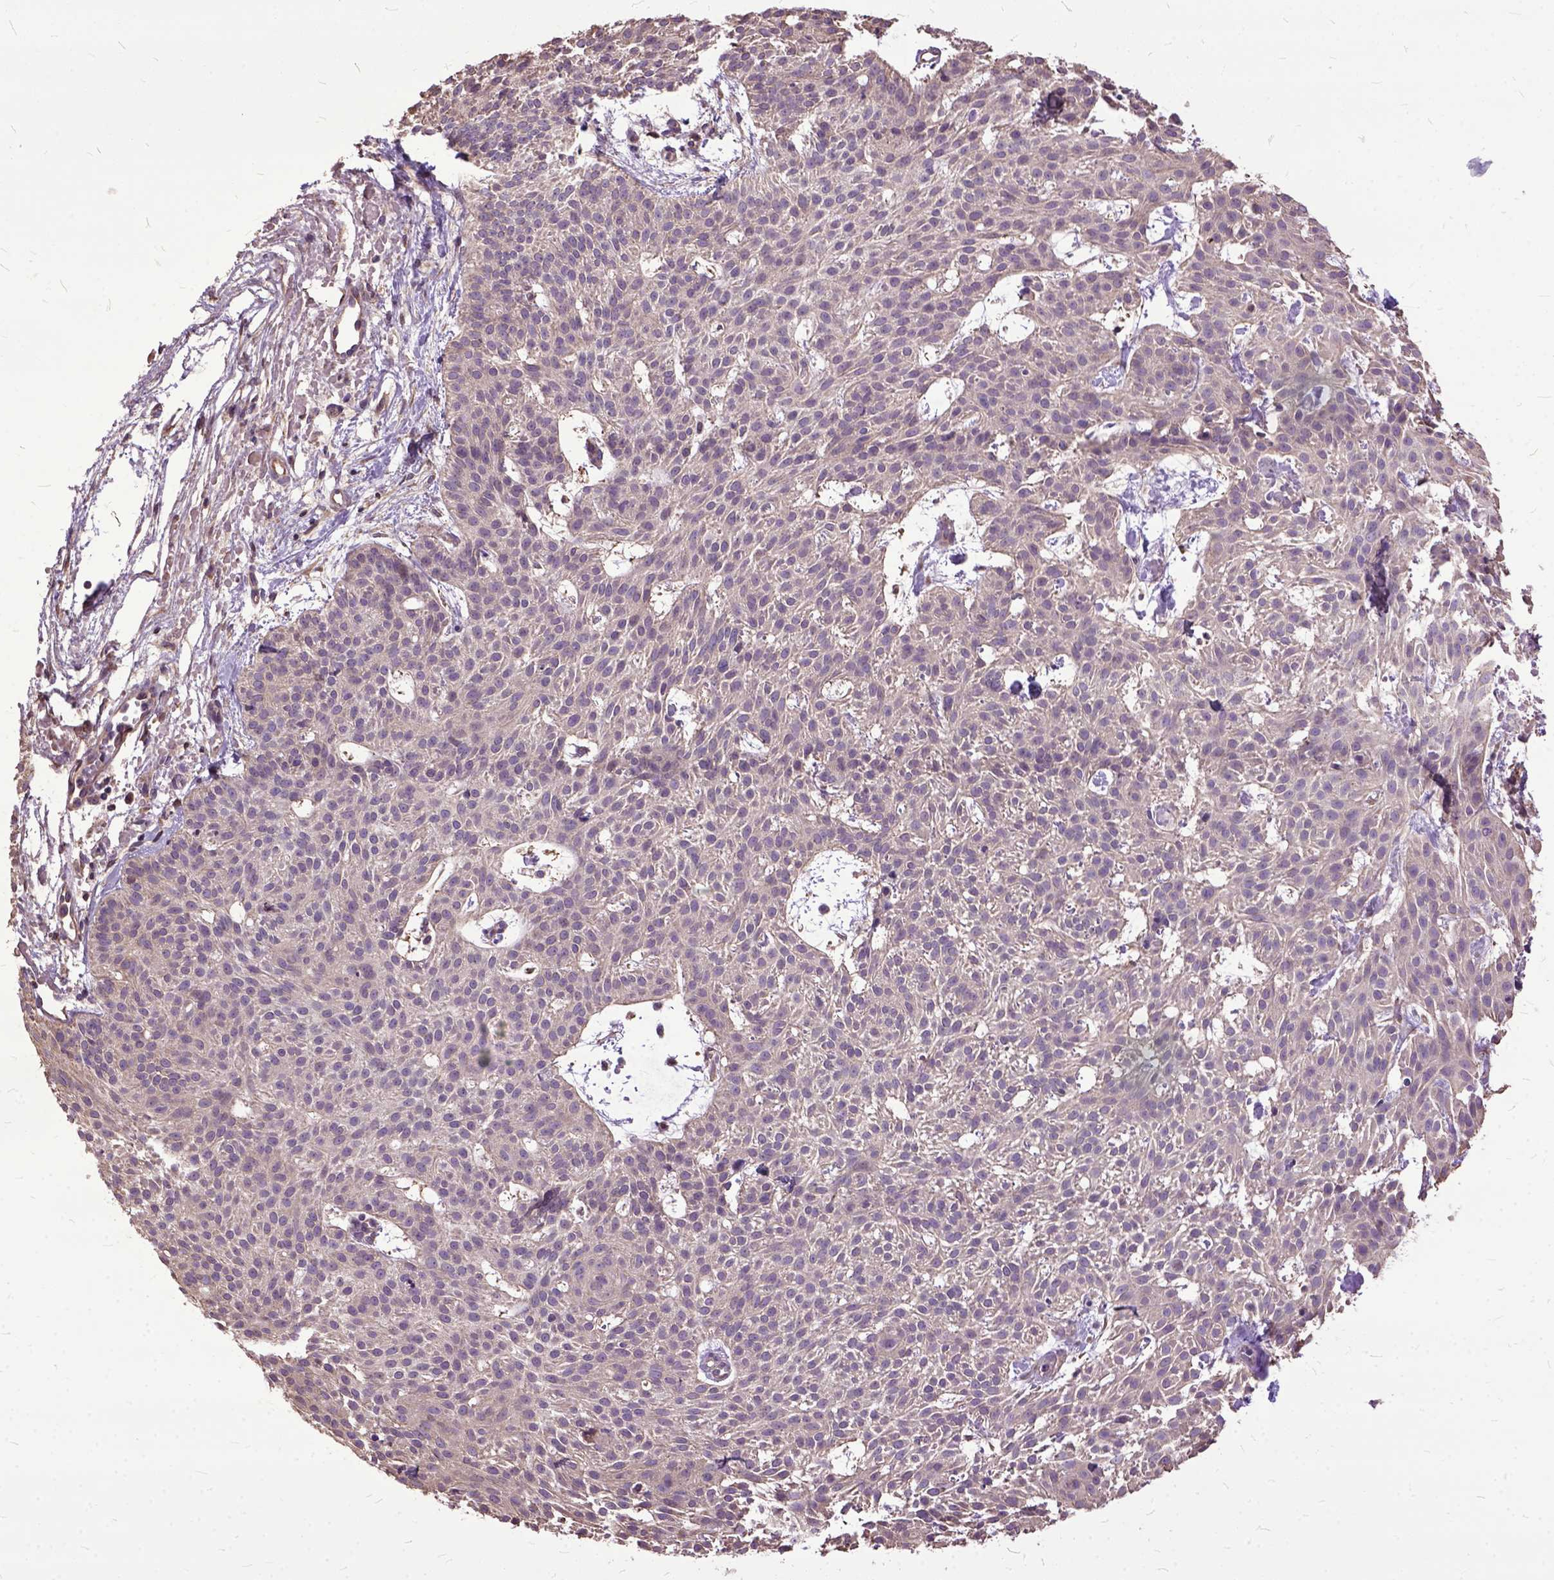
{"staining": {"intensity": "negative", "quantity": "none", "location": "none"}, "tissue": "skin cancer", "cell_type": "Tumor cells", "image_type": "cancer", "snomed": [{"axis": "morphology", "description": "Basal cell carcinoma"}, {"axis": "topography", "description": "Skin"}], "caption": "Tumor cells are negative for brown protein staining in skin basal cell carcinoma.", "gene": "AREG", "patient": {"sex": "female", "age": 78}}